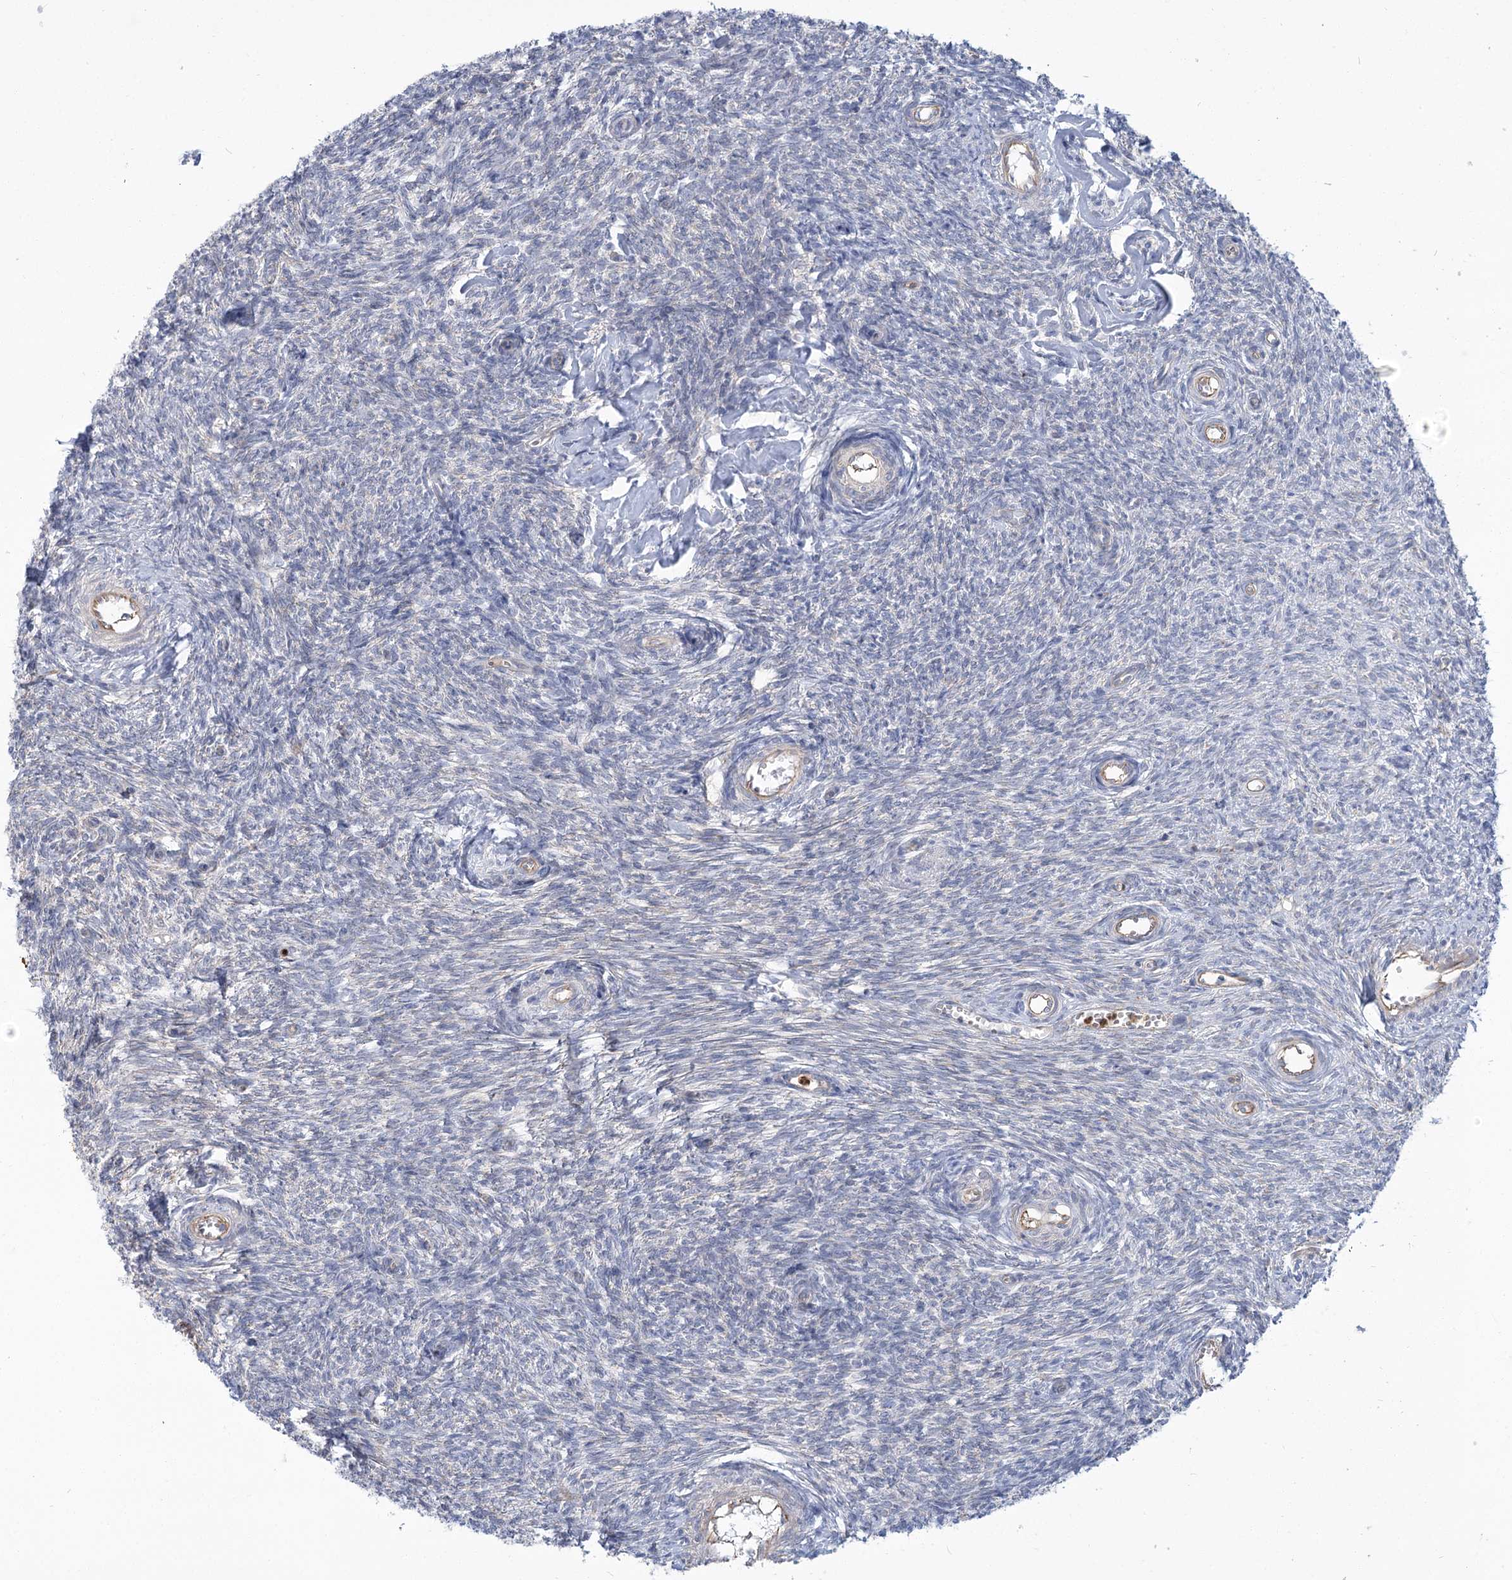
{"staining": {"intensity": "negative", "quantity": "none", "location": "none"}, "tissue": "ovary", "cell_type": "Ovarian stroma cells", "image_type": "normal", "snomed": [{"axis": "morphology", "description": "Normal tissue, NOS"}, {"axis": "topography", "description": "Ovary"}], "caption": "An image of ovary stained for a protein displays no brown staining in ovarian stroma cells. Brightfield microscopy of IHC stained with DAB (3,3'-diaminobenzidine) (brown) and hematoxylin (blue), captured at high magnification.", "gene": "THAP6", "patient": {"sex": "female", "age": 44}}